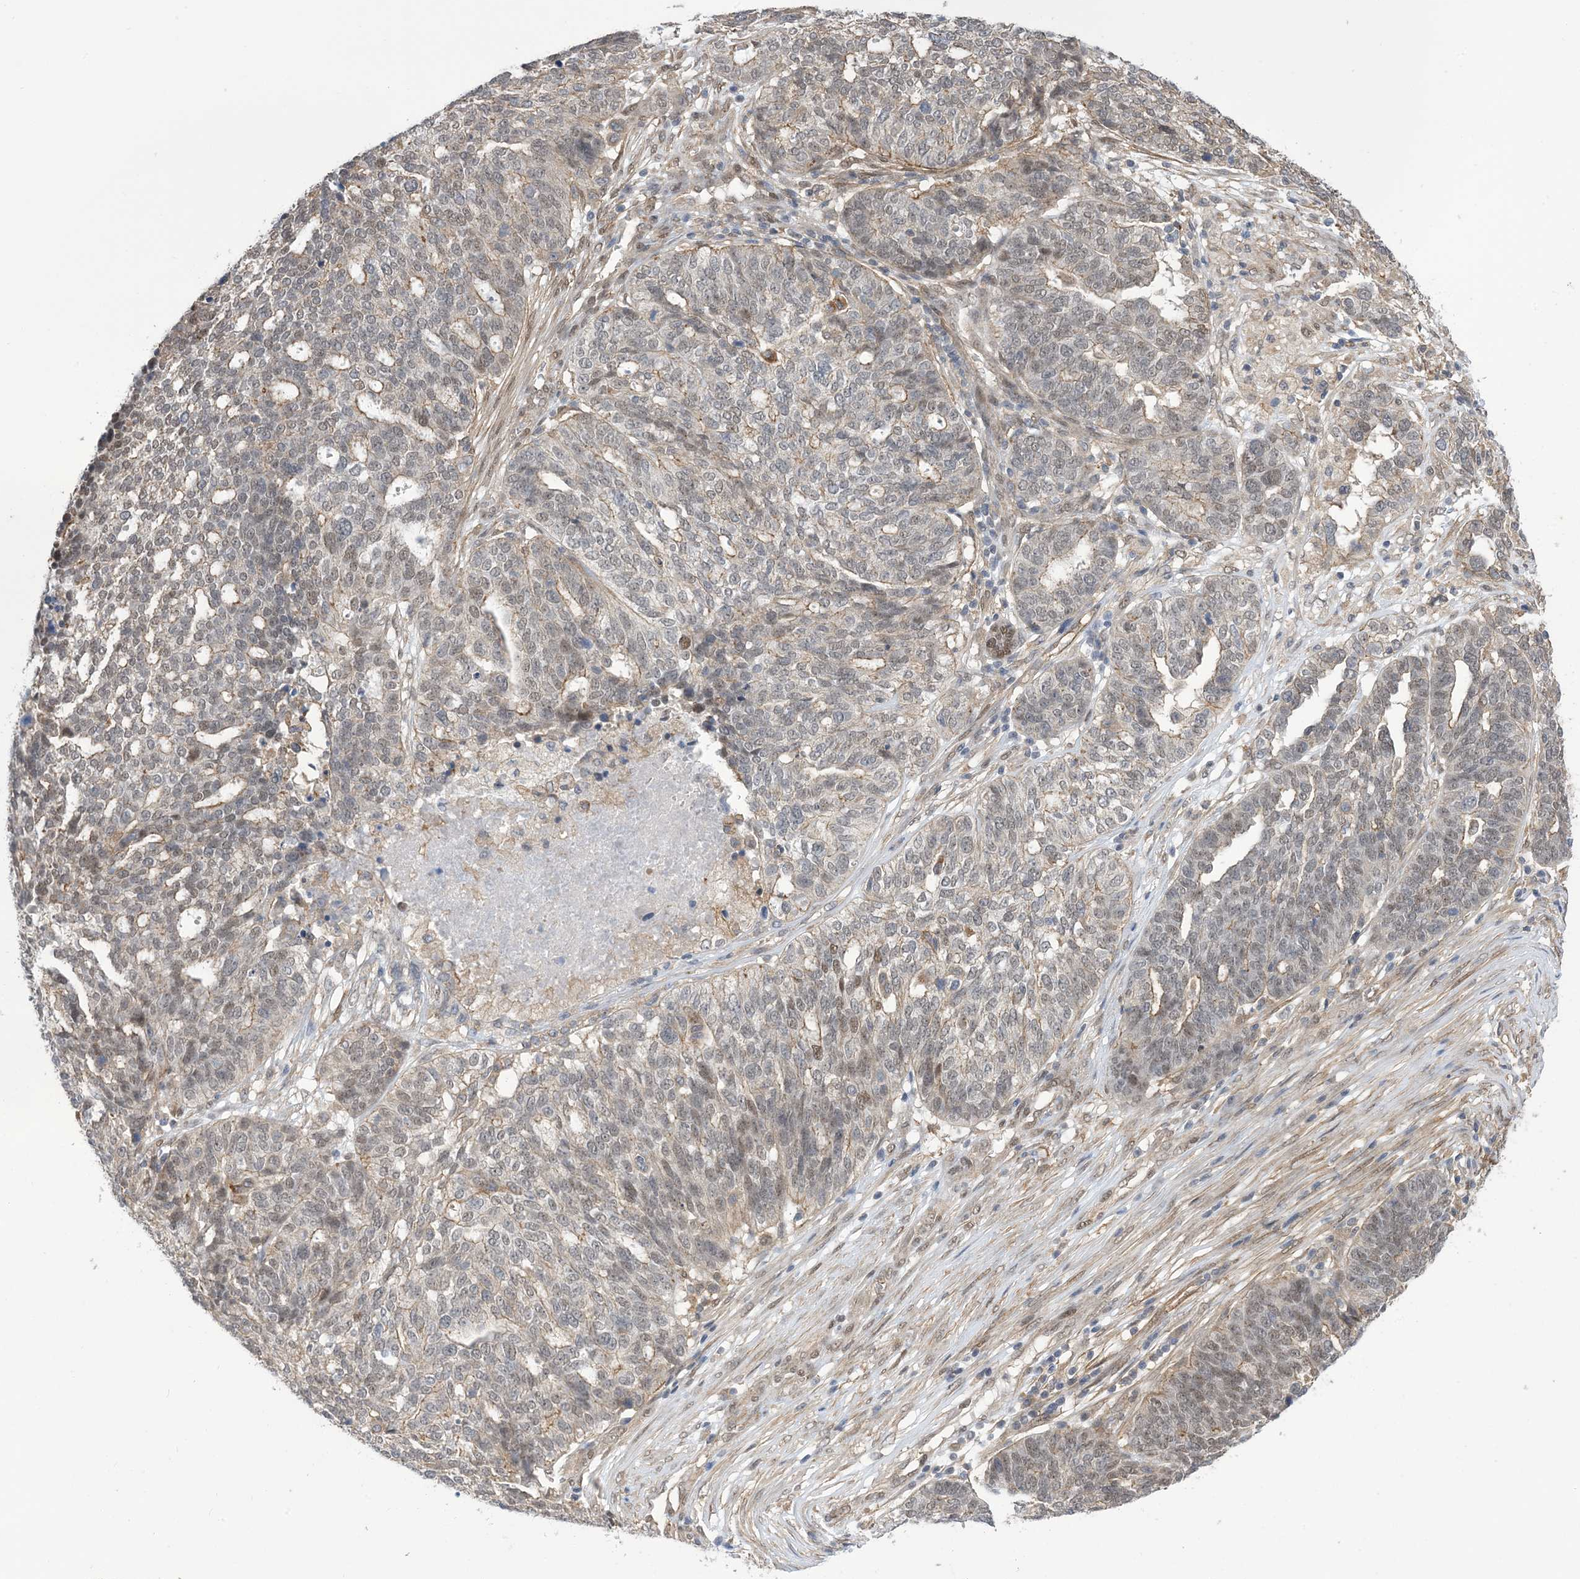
{"staining": {"intensity": "weak", "quantity": "<25%", "location": "nuclear"}, "tissue": "ovarian cancer", "cell_type": "Tumor cells", "image_type": "cancer", "snomed": [{"axis": "morphology", "description": "Cystadenocarcinoma, serous, NOS"}, {"axis": "topography", "description": "Ovary"}], "caption": "This photomicrograph is of ovarian cancer stained with immunohistochemistry (IHC) to label a protein in brown with the nuclei are counter-stained blue. There is no positivity in tumor cells. Brightfield microscopy of immunohistochemistry (IHC) stained with DAB (brown) and hematoxylin (blue), captured at high magnification.", "gene": "ZNF8", "patient": {"sex": "female", "age": 59}}